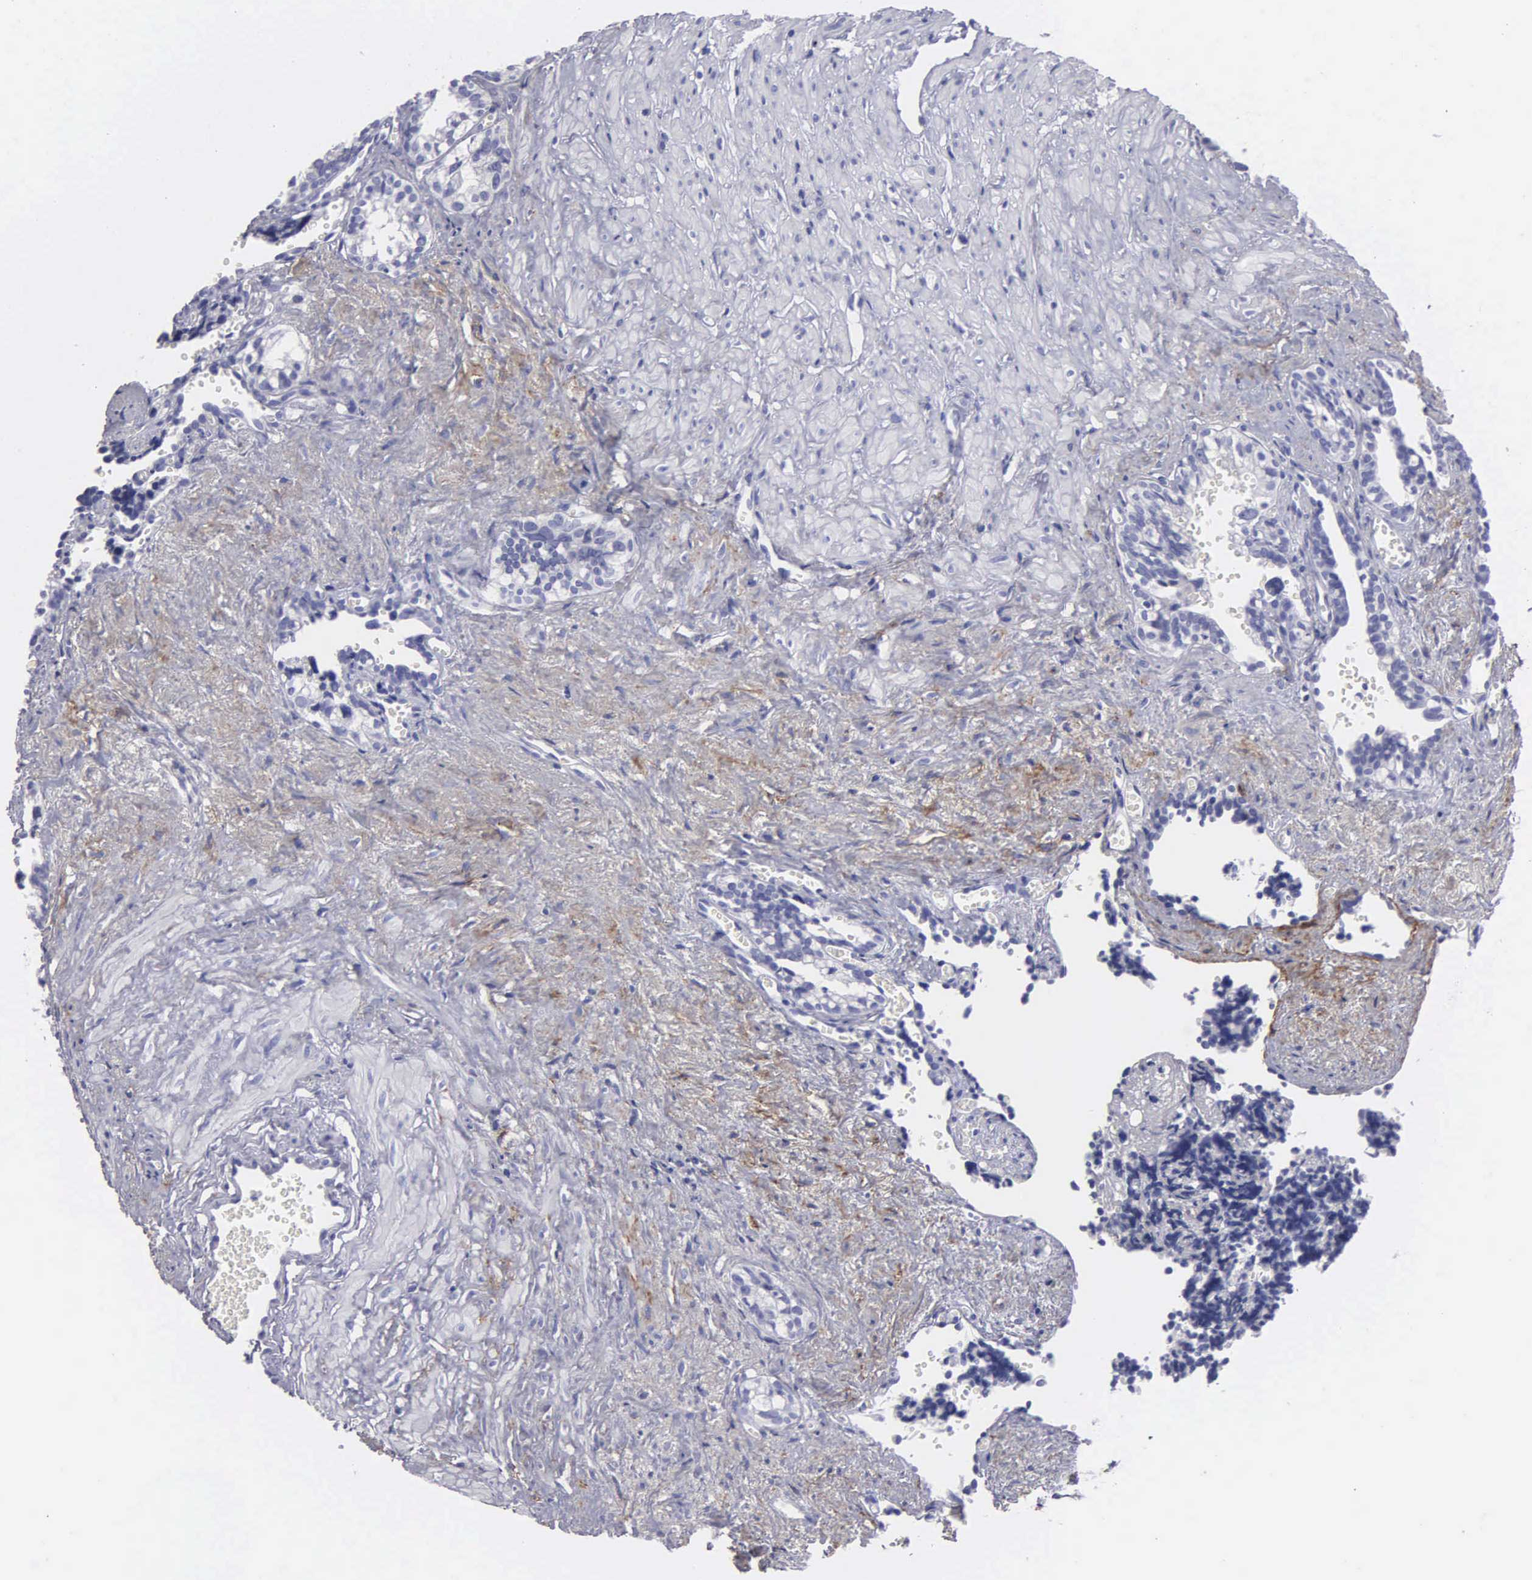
{"staining": {"intensity": "negative", "quantity": "none", "location": "none"}, "tissue": "seminal vesicle", "cell_type": "Glandular cells", "image_type": "normal", "snomed": [{"axis": "morphology", "description": "Normal tissue, NOS"}, {"axis": "topography", "description": "Seminal veicle"}], "caption": "High magnification brightfield microscopy of unremarkable seminal vesicle stained with DAB (3,3'-diaminobenzidine) (brown) and counterstained with hematoxylin (blue): glandular cells show no significant staining. (Brightfield microscopy of DAB immunohistochemistry at high magnification).", "gene": "FBLN5", "patient": {"sex": "male", "age": 60}}